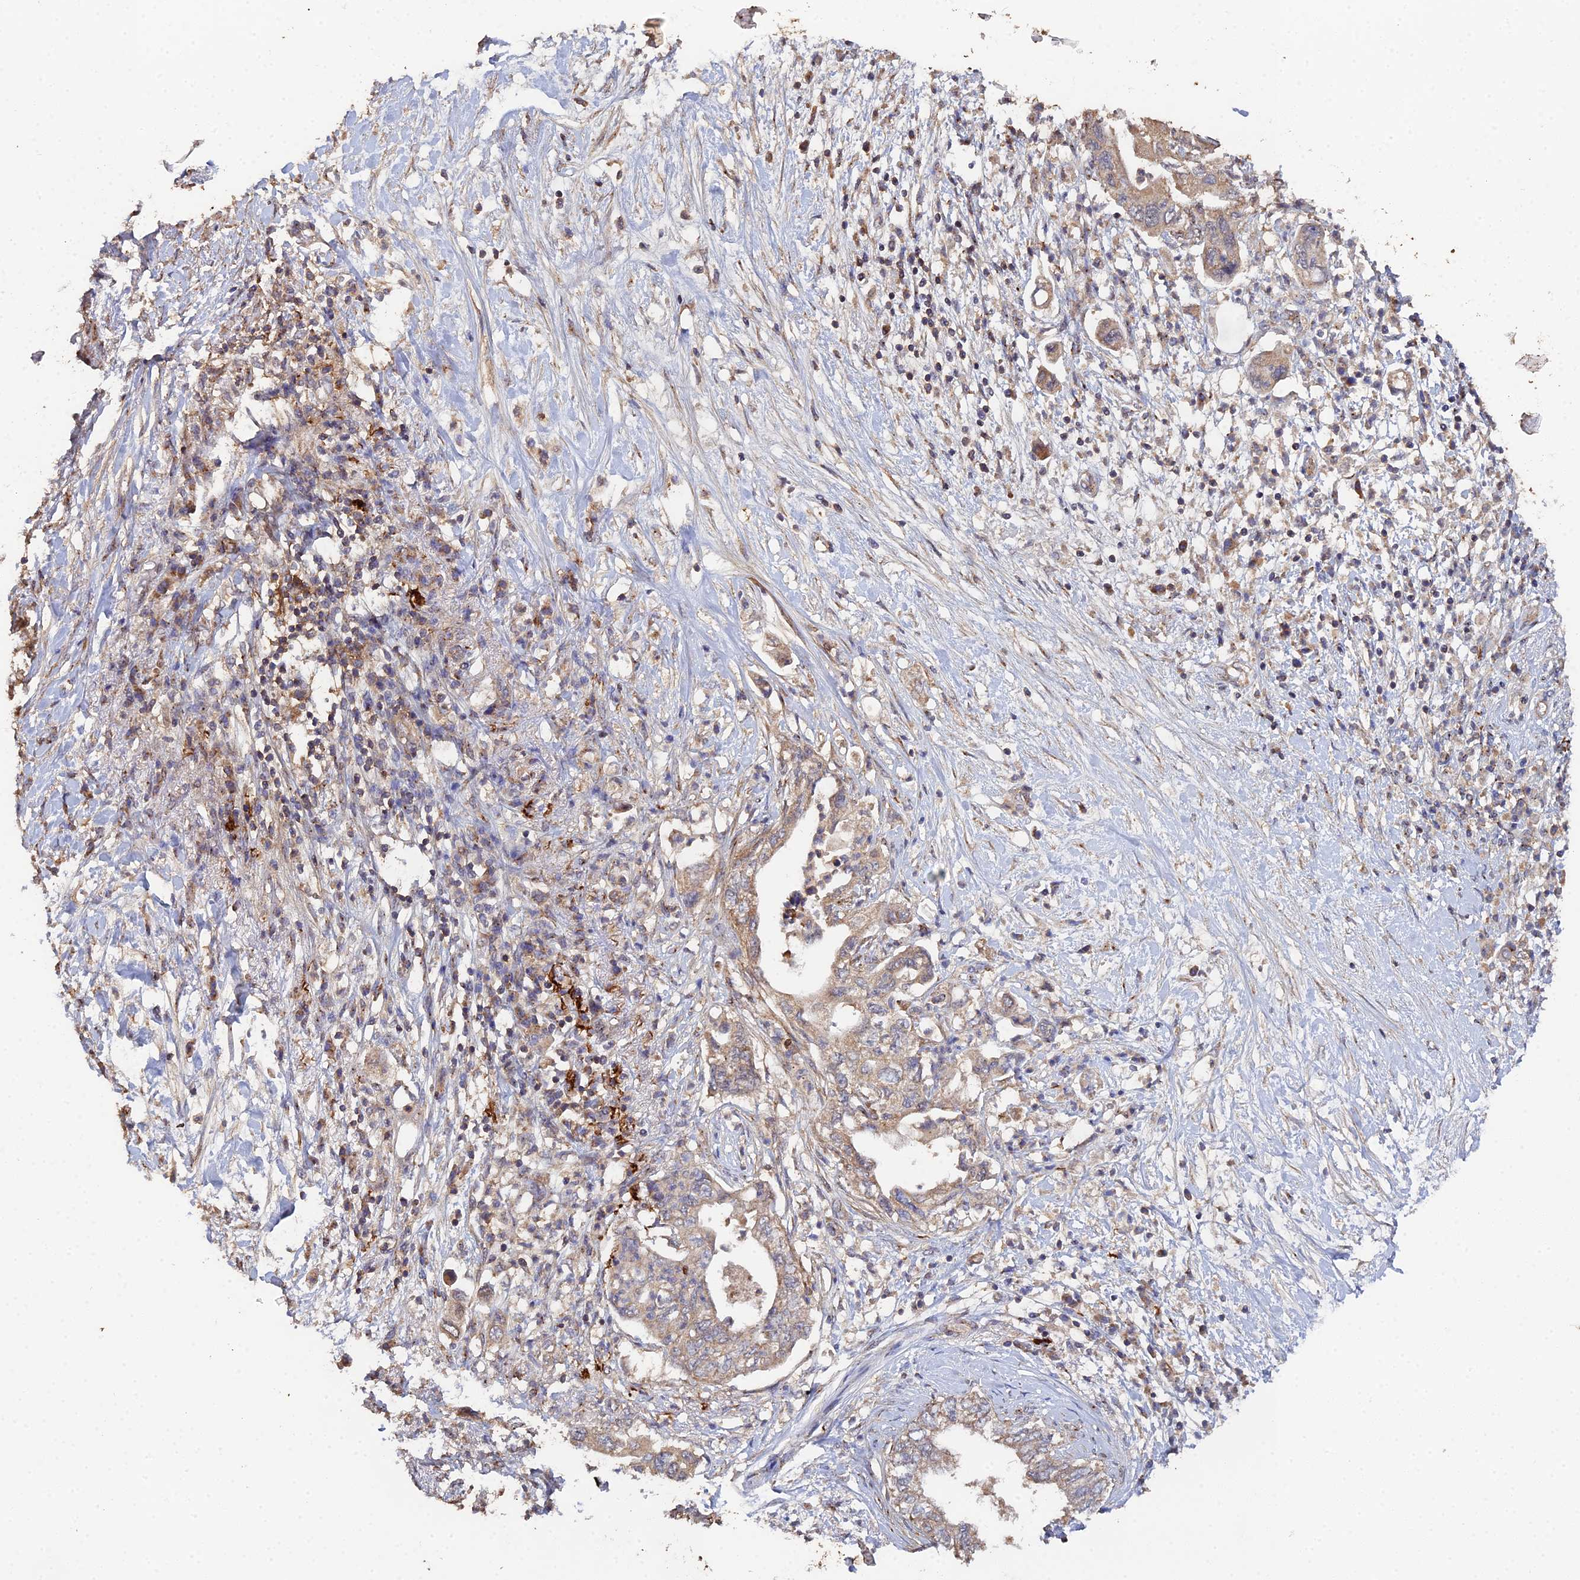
{"staining": {"intensity": "weak", "quantity": ">75%", "location": "cytoplasmic/membranous"}, "tissue": "pancreatic cancer", "cell_type": "Tumor cells", "image_type": "cancer", "snomed": [{"axis": "morphology", "description": "Adenocarcinoma, NOS"}, {"axis": "topography", "description": "Pancreas"}], "caption": "Weak cytoplasmic/membranous staining is identified in about >75% of tumor cells in adenocarcinoma (pancreatic). (Brightfield microscopy of DAB IHC at high magnification).", "gene": "SPANXN4", "patient": {"sex": "female", "age": 73}}